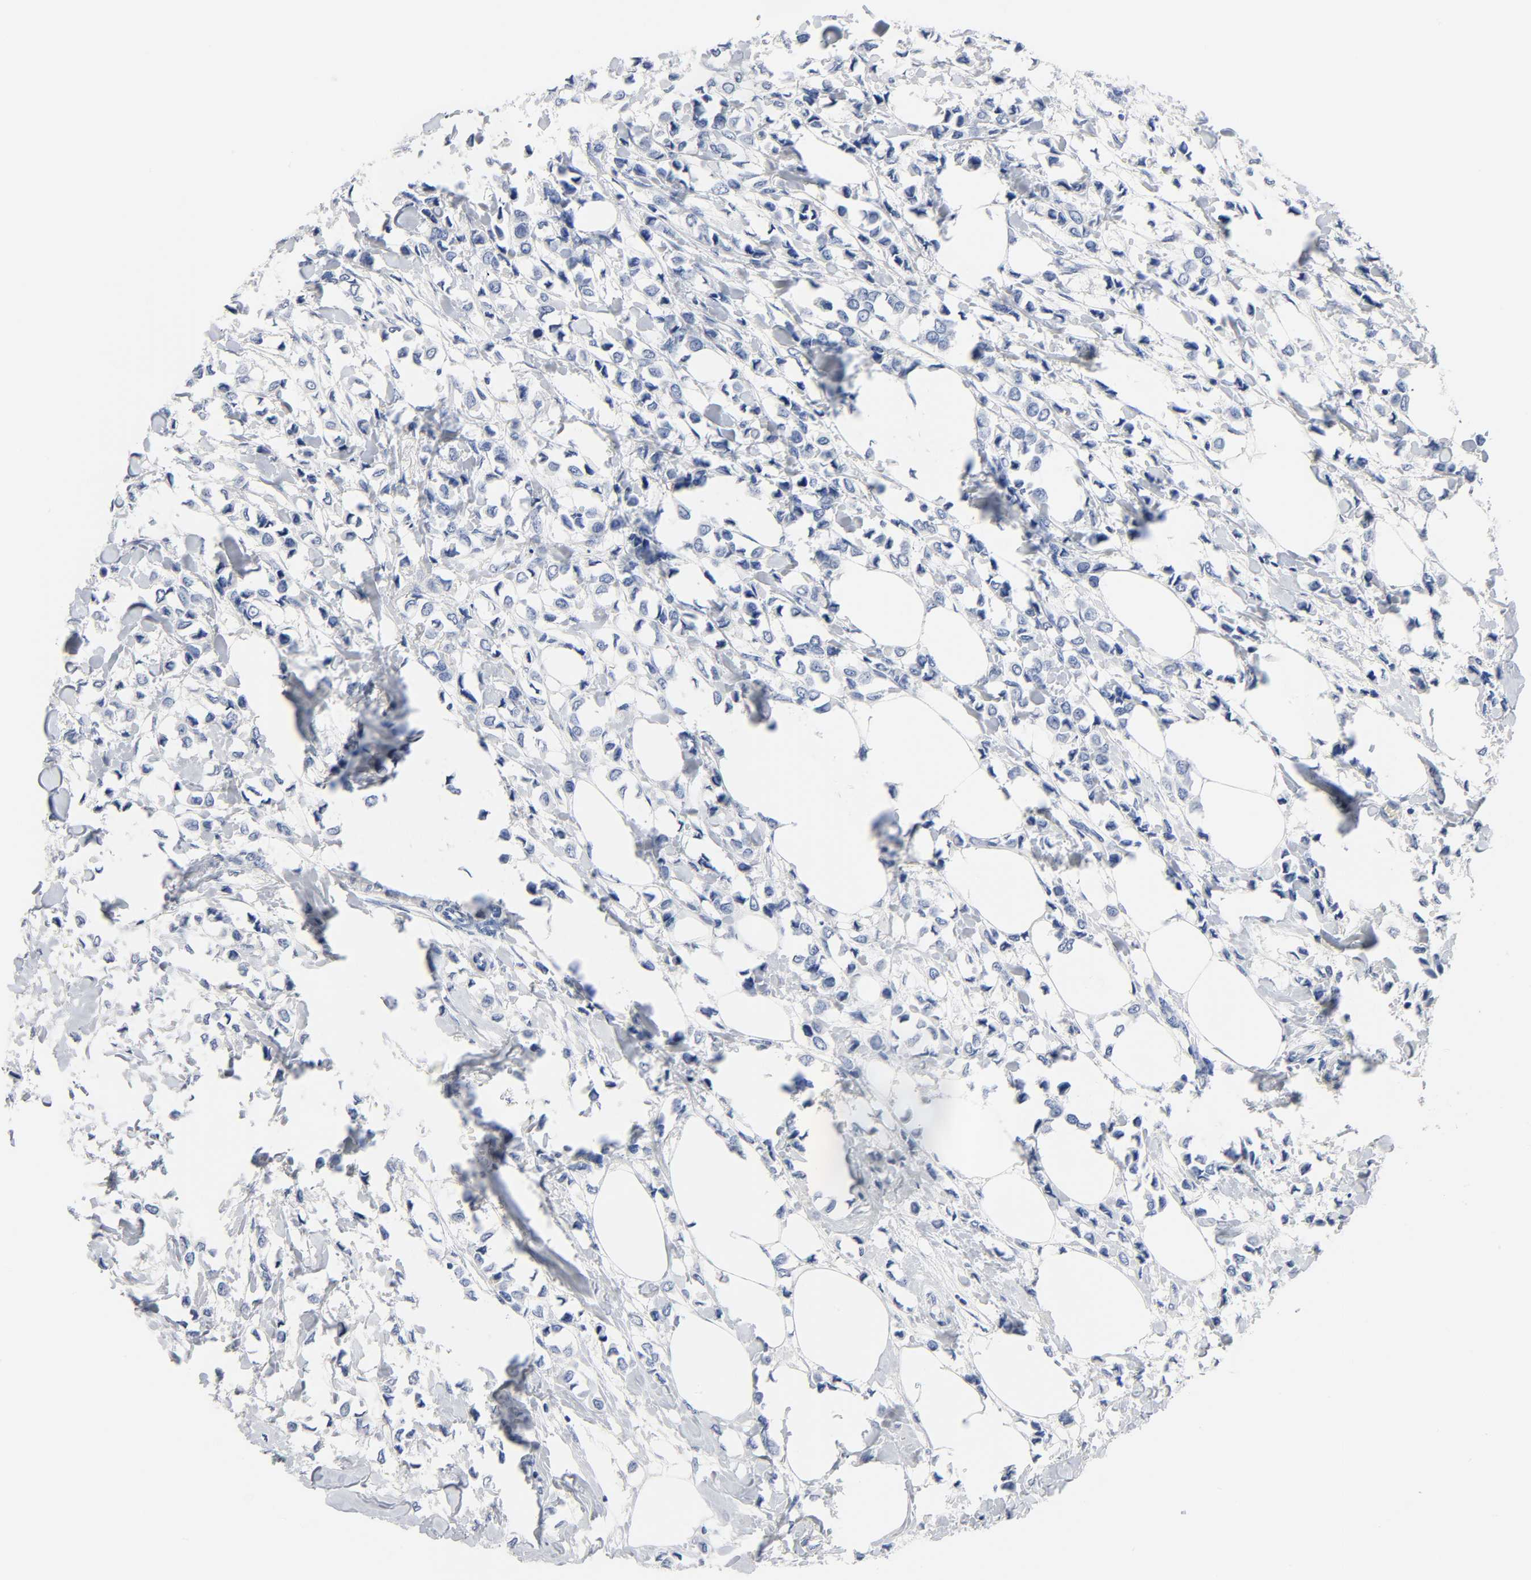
{"staining": {"intensity": "negative", "quantity": "none", "location": "none"}, "tissue": "breast cancer", "cell_type": "Tumor cells", "image_type": "cancer", "snomed": [{"axis": "morphology", "description": "Lobular carcinoma"}, {"axis": "topography", "description": "Breast"}], "caption": "This is an immunohistochemistry (IHC) image of human breast lobular carcinoma. There is no staining in tumor cells.", "gene": "ACP3", "patient": {"sex": "female", "age": 51}}